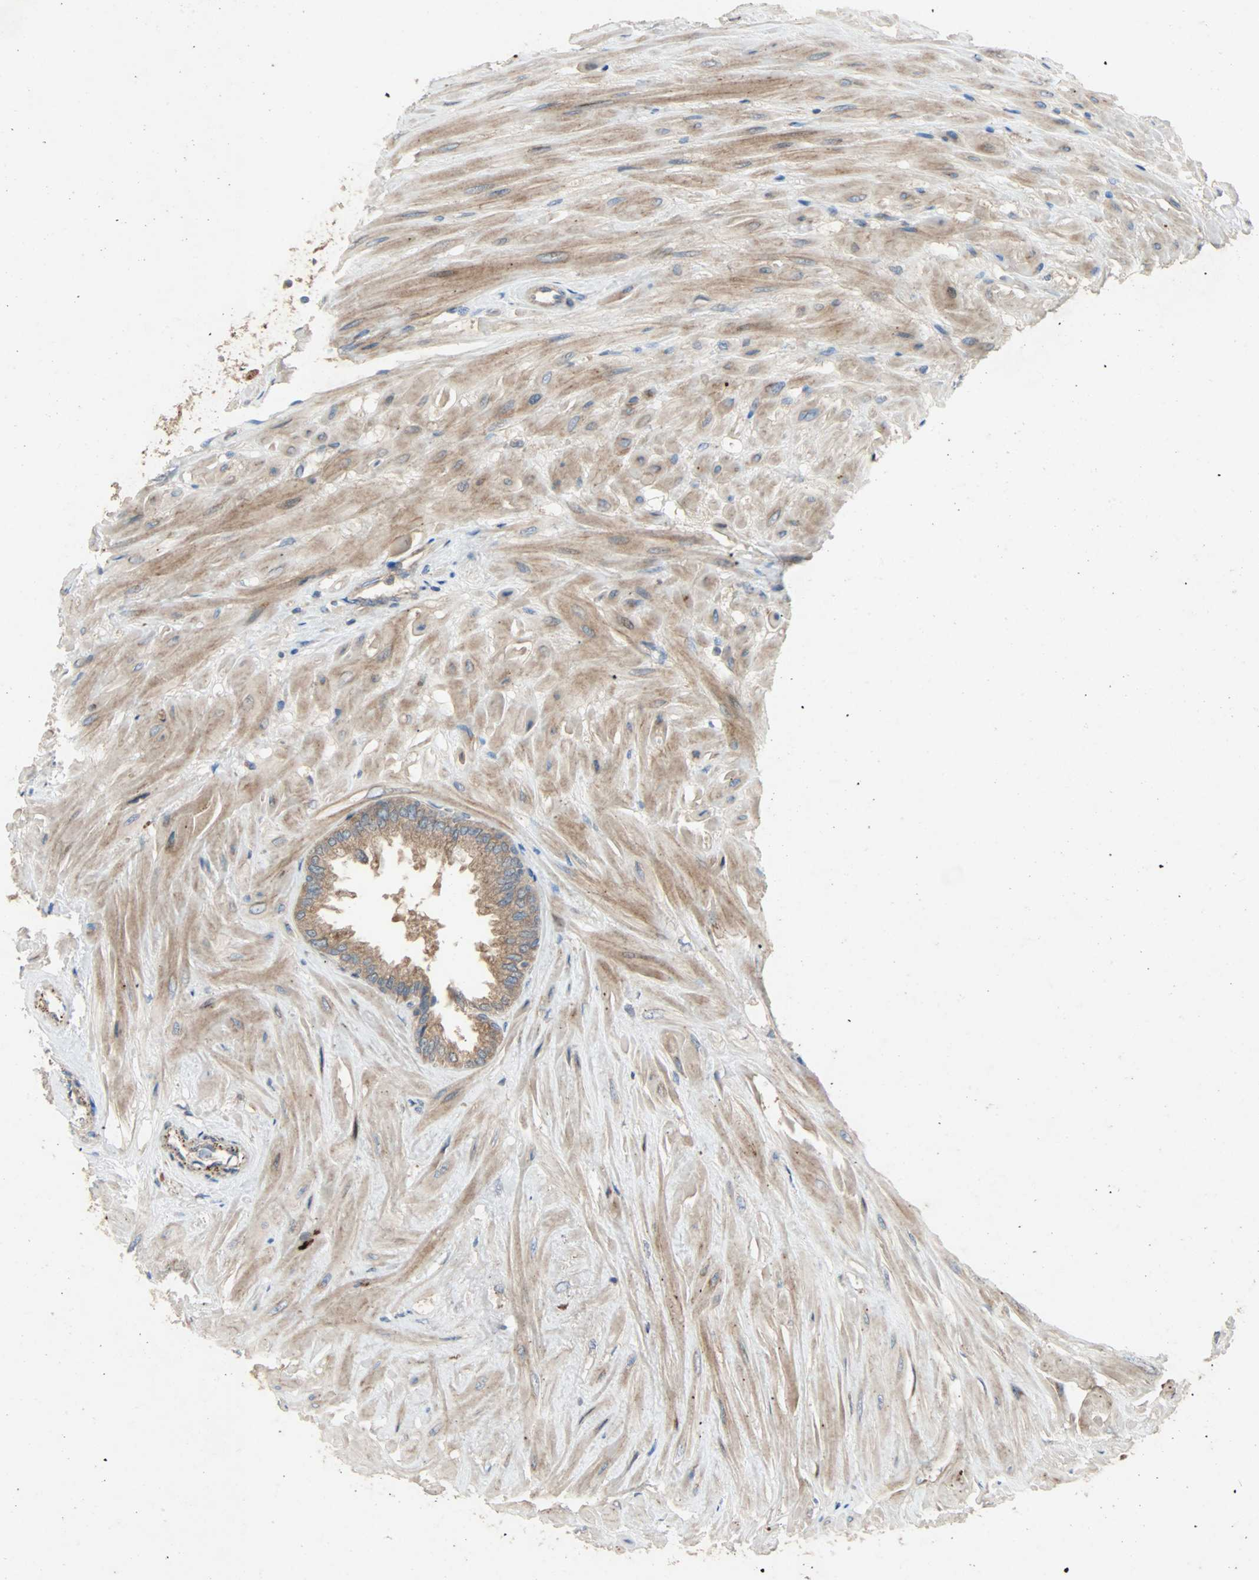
{"staining": {"intensity": "weak", "quantity": ">75%", "location": "cytoplasmic/membranous"}, "tissue": "seminal vesicle", "cell_type": "Glandular cells", "image_type": "normal", "snomed": [{"axis": "morphology", "description": "Normal tissue, NOS"}, {"axis": "topography", "description": "Seminal veicle"}], "caption": "High-power microscopy captured an IHC photomicrograph of benign seminal vesicle, revealing weak cytoplasmic/membranous positivity in about >75% of glandular cells.", "gene": "XYLT1", "patient": {"sex": "male", "age": 46}}